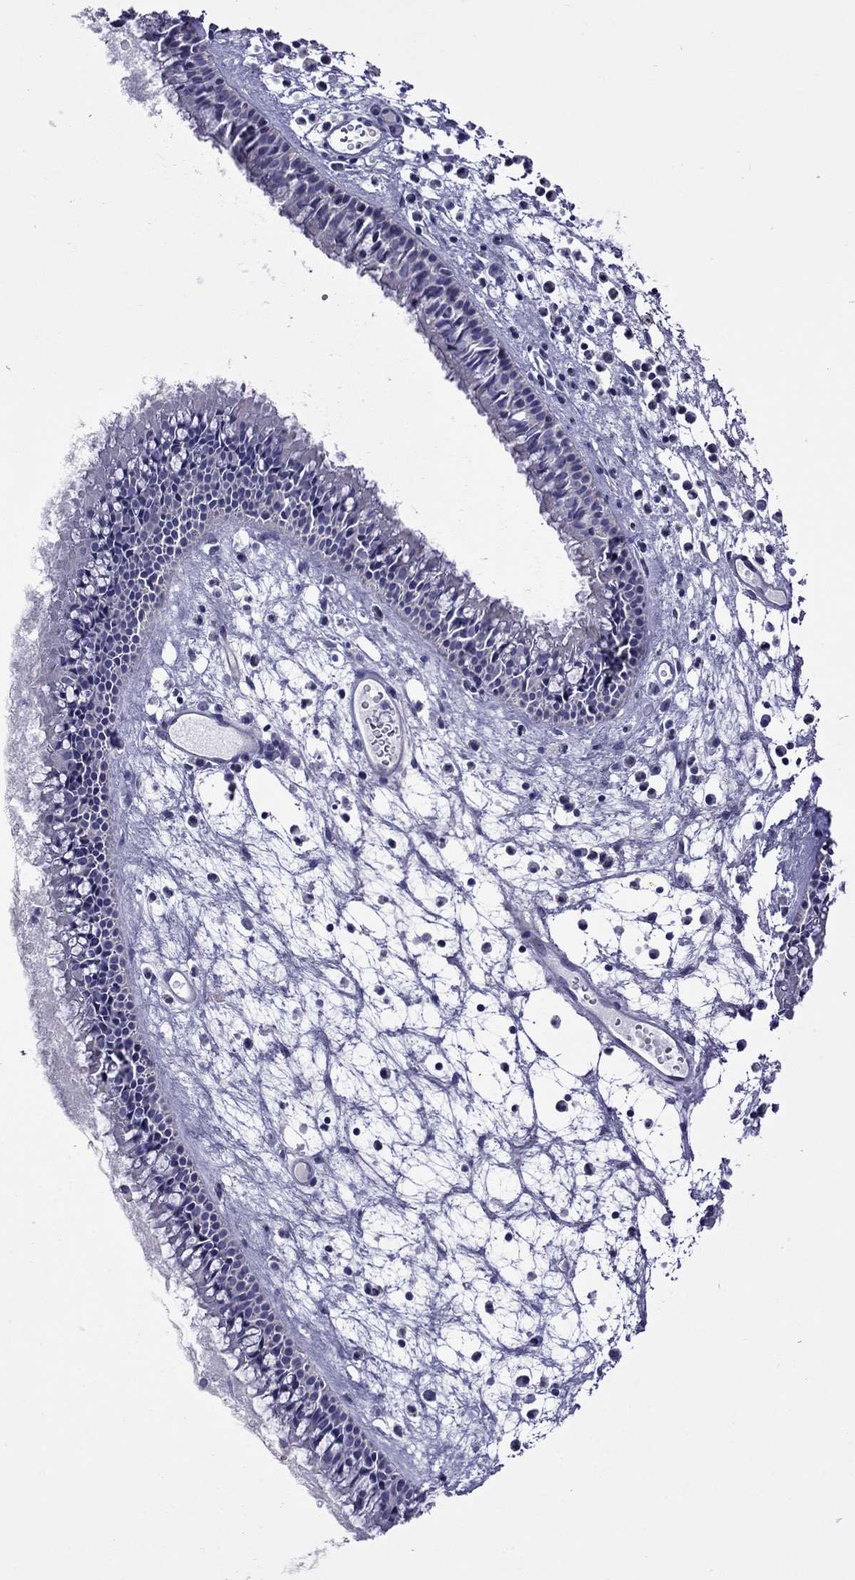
{"staining": {"intensity": "negative", "quantity": "none", "location": "none"}, "tissue": "nasopharynx", "cell_type": "Respiratory epithelial cells", "image_type": "normal", "snomed": [{"axis": "morphology", "description": "Normal tissue, NOS"}, {"axis": "topography", "description": "Nasopharynx"}], "caption": "Nasopharynx stained for a protein using immunohistochemistry (IHC) shows no staining respiratory epithelial cells.", "gene": "STAR", "patient": {"sex": "female", "age": 47}}